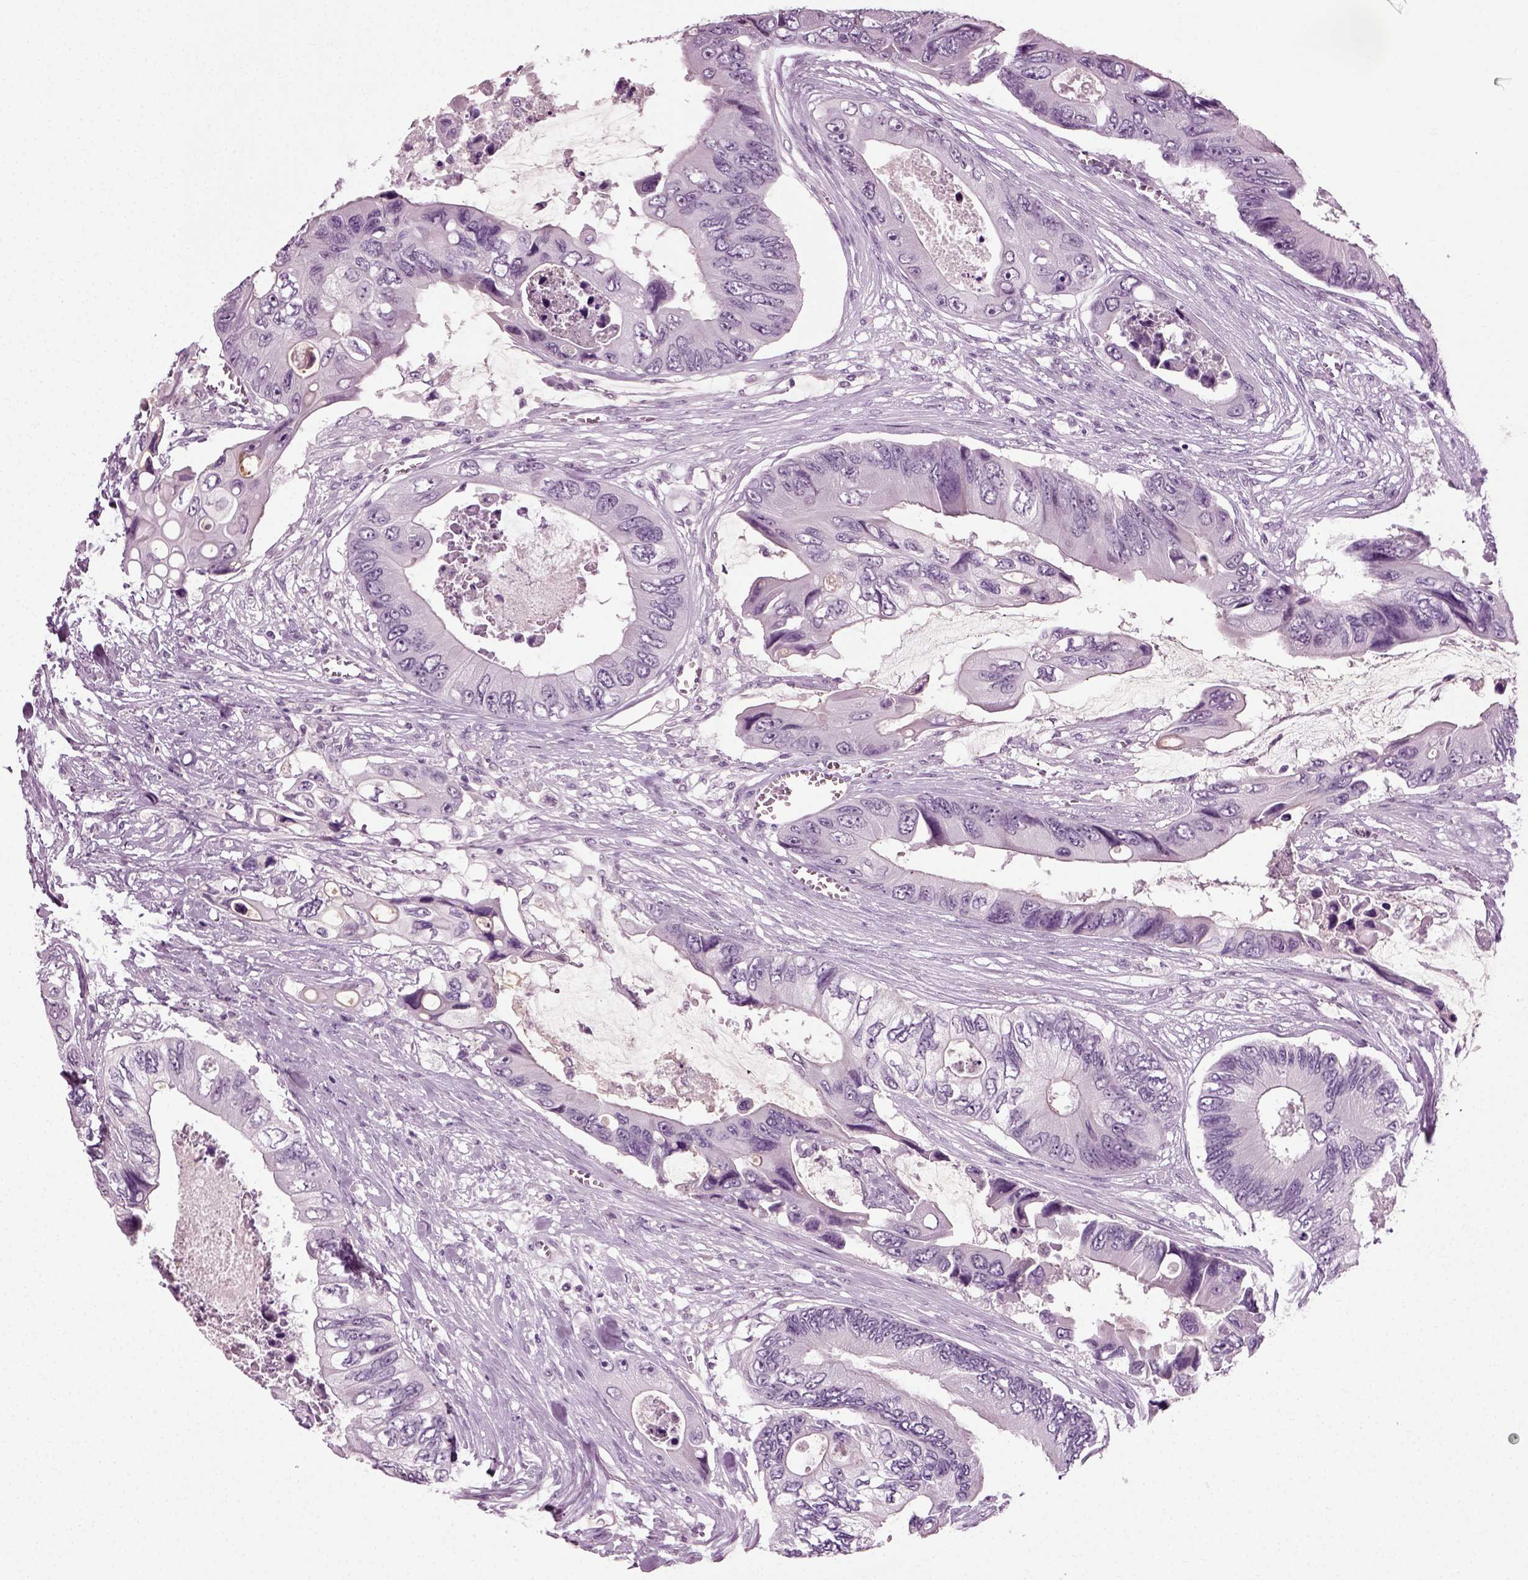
{"staining": {"intensity": "negative", "quantity": "none", "location": "none"}, "tissue": "colorectal cancer", "cell_type": "Tumor cells", "image_type": "cancer", "snomed": [{"axis": "morphology", "description": "Adenocarcinoma, NOS"}, {"axis": "topography", "description": "Rectum"}], "caption": "Tumor cells are negative for protein expression in human adenocarcinoma (colorectal).", "gene": "ZC2HC1C", "patient": {"sex": "male", "age": 63}}